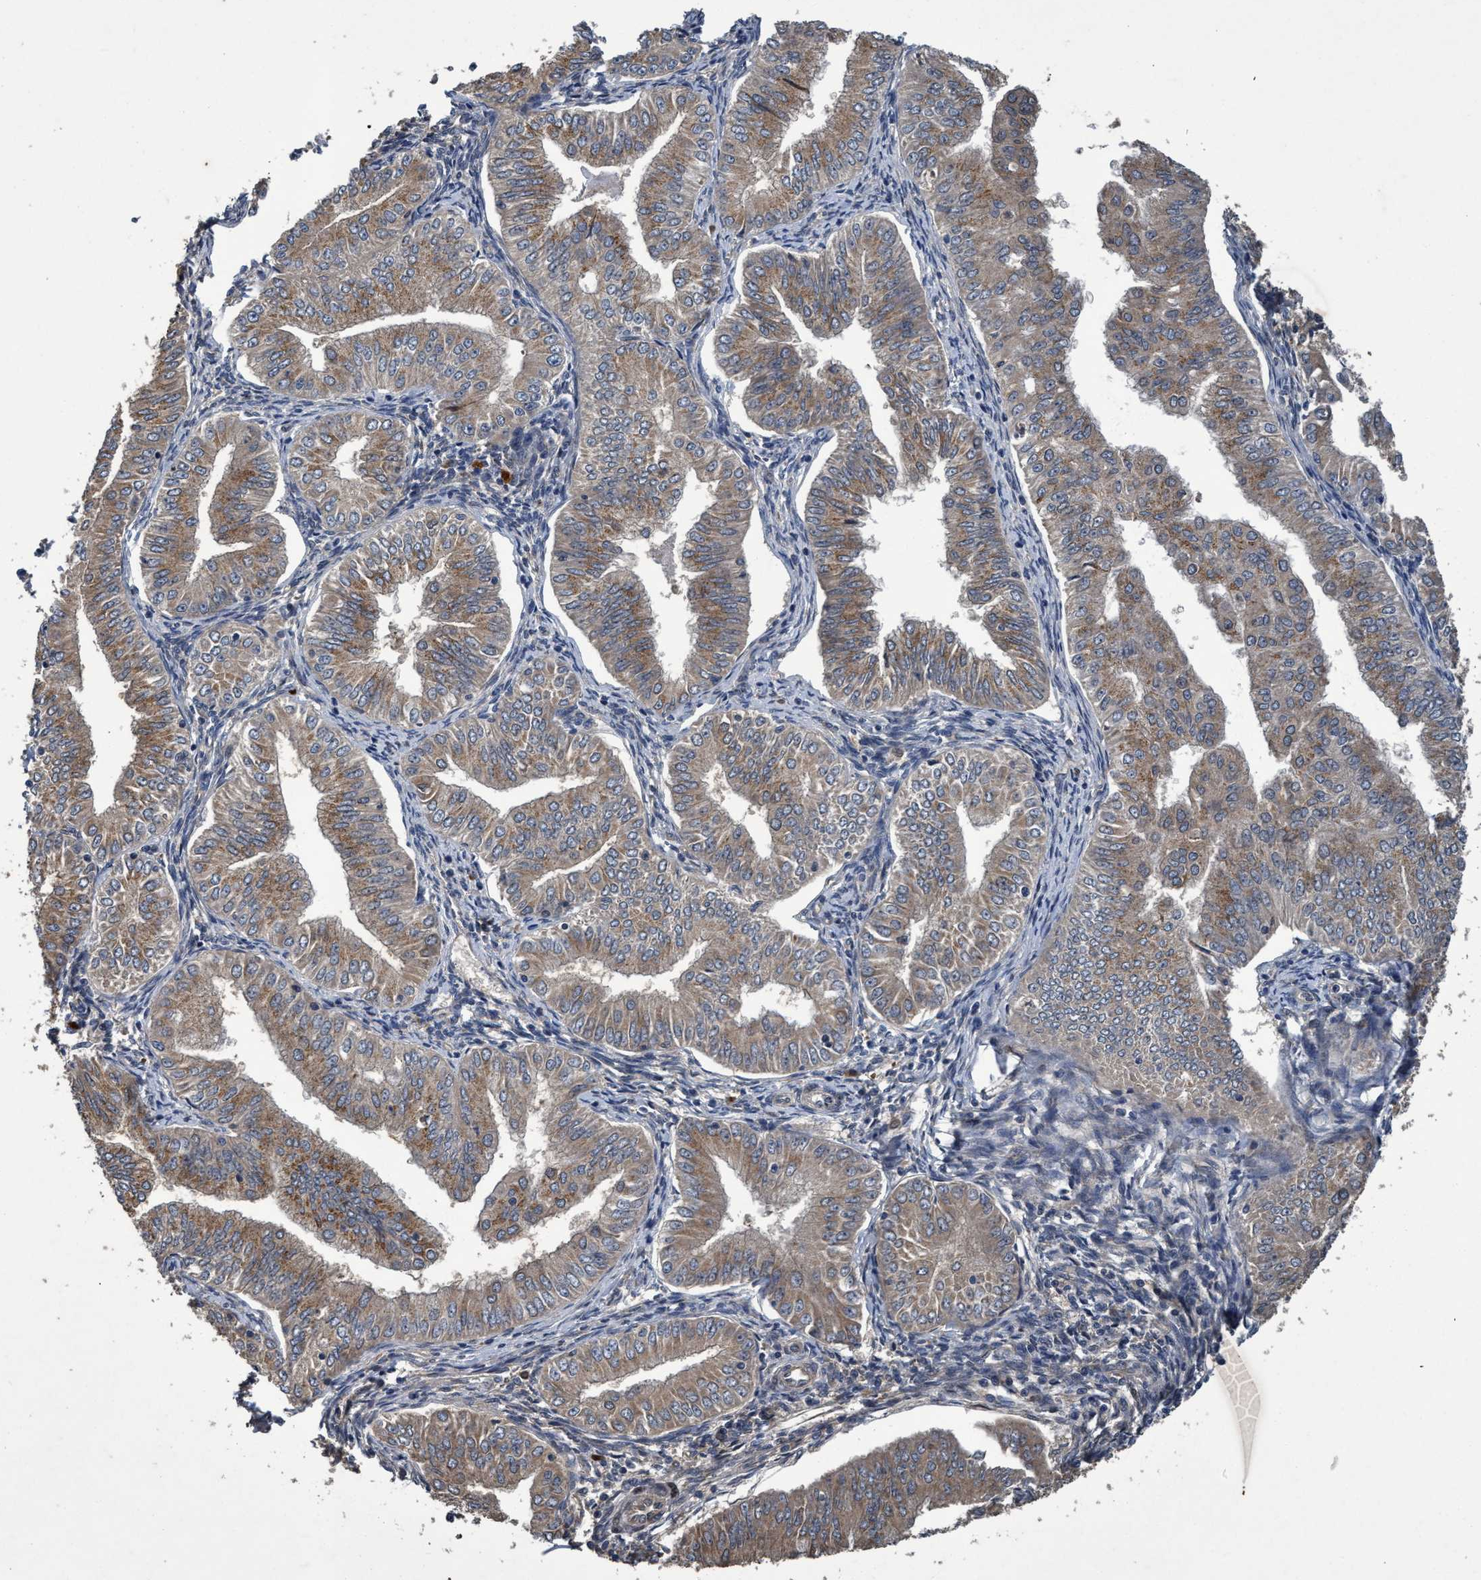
{"staining": {"intensity": "weak", "quantity": ">75%", "location": "cytoplasmic/membranous"}, "tissue": "endometrial cancer", "cell_type": "Tumor cells", "image_type": "cancer", "snomed": [{"axis": "morphology", "description": "Normal tissue, NOS"}, {"axis": "morphology", "description": "Adenocarcinoma, NOS"}, {"axis": "topography", "description": "Endometrium"}], "caption": "Immunohistochemistry histopathology image of neoplastic tissue: human endometrial cancer stained using IHC reveals low levels of weak protein expression localized specifically in the cytoplasmic/membranous of tumor cells, appearing as a cytoplasmic/membranous brown color.", "gene": "MACC1", "patient": {"sex": "female", "age": 53}}